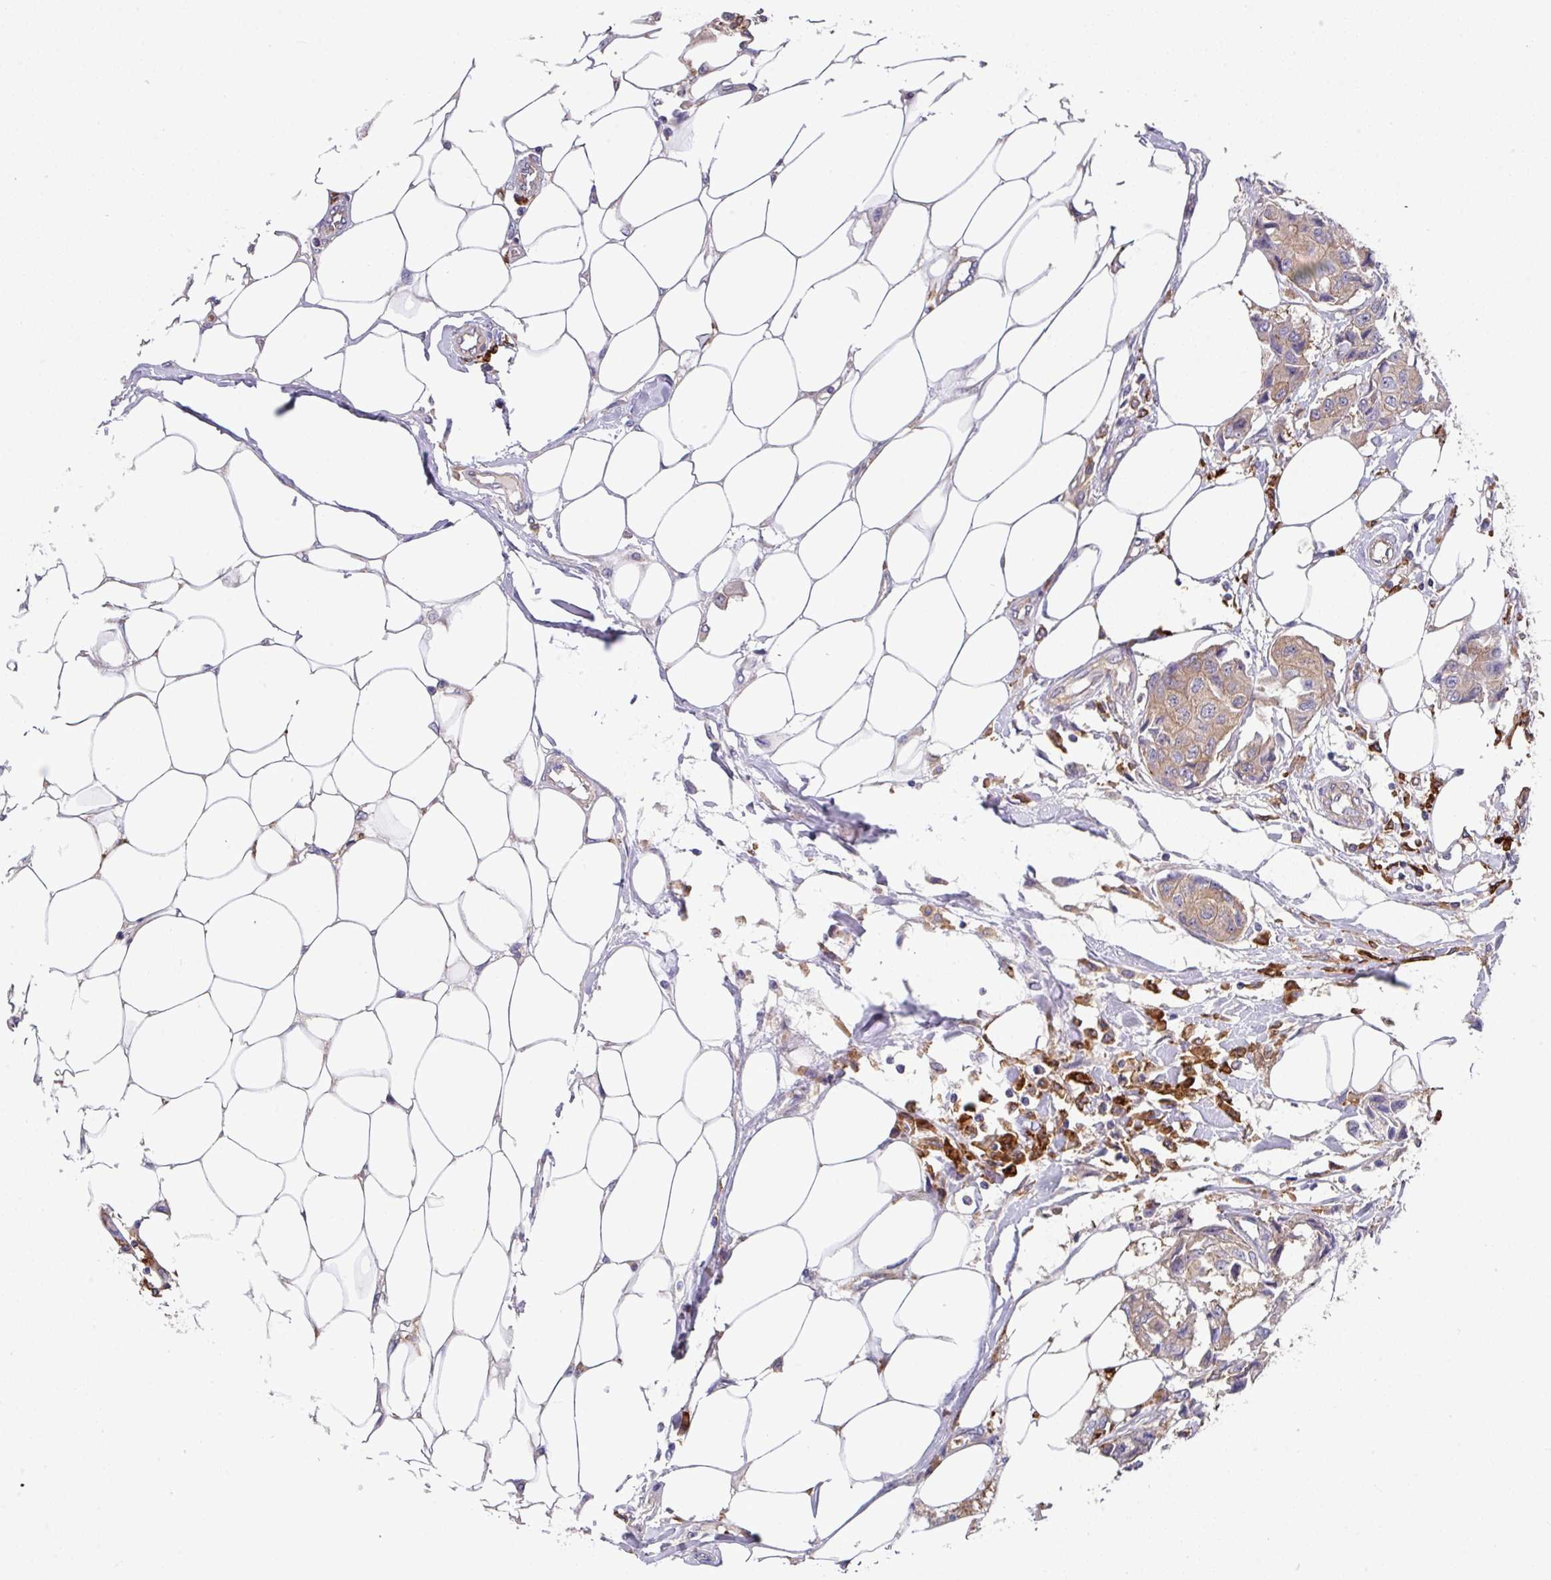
{"staining": {"intensity": "moderate", "quantity": ">75%", "location": "cytoplasmic/membranous"}, "tissue": "breast cancer", "cell_type": "Tumor cells", "image_type": "cancer", "snomed": [{"axis": "morphology", "description": "Duct carcinoma"}, {"axis": "topography", "description": "Breast"}, {"axis": "topography", "description": "Lymph node"}], "caption": "Breast cancer (infiltrating ductal carcinoma) stained with a protein marker displays moderate staining in tumor cells.", "gene": "EIF4B", "patient": {"sex": "female", "age": 80}}